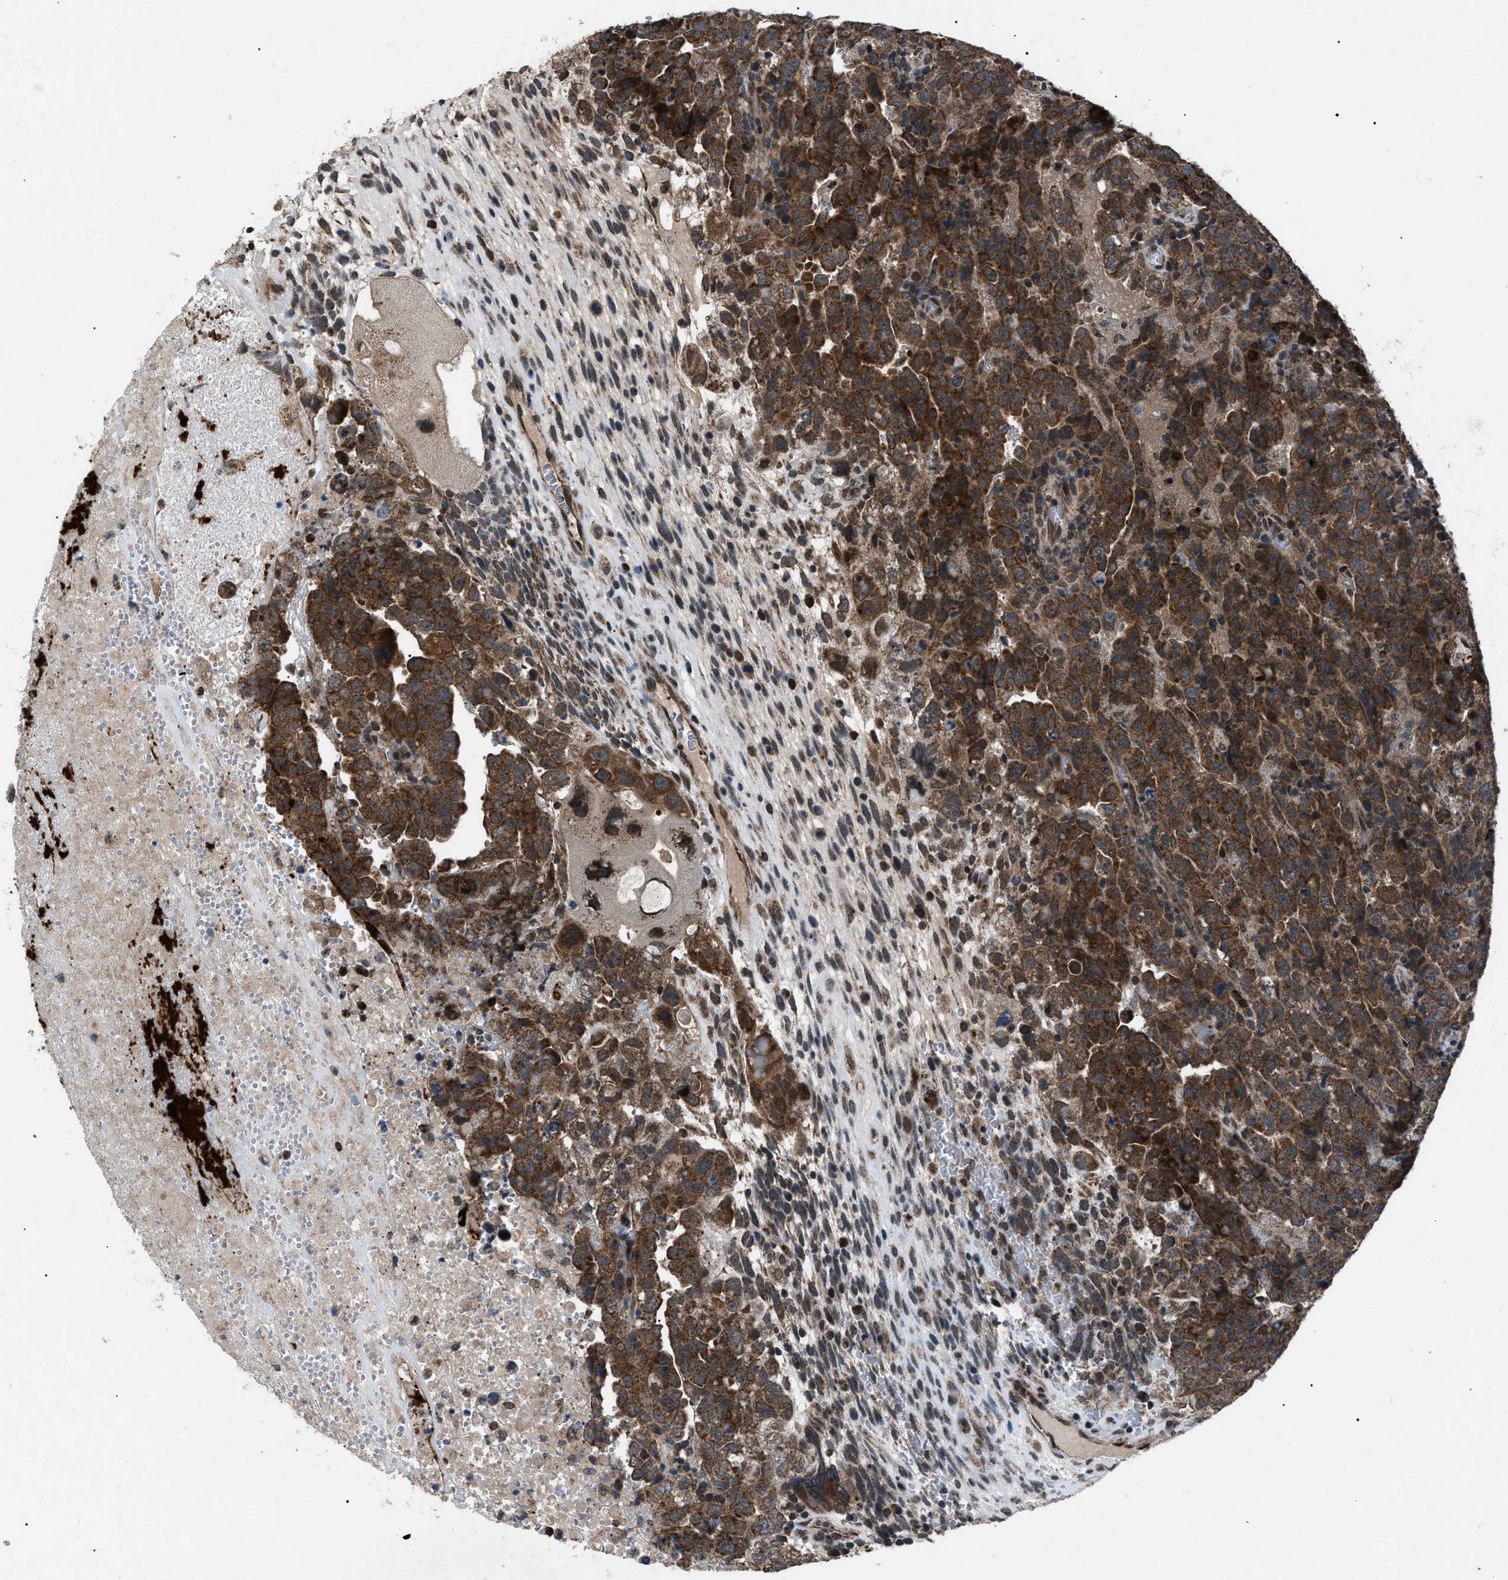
{"staining": {"intensity": "strong", "quantity": ">75%", "location": "cytoplasmic/membranous"}, "tissue": "testis cancer", "cell_type": "Tumor cells", "image_type": "cancer", "snomed": [{"axis": "morphology", "description": "Carcinoma, Embryonal, NOS"}, {"axis": "topography", "description": "Testis"}], "caption": "Immunohistochemical staining of human embryonal carcinoma (testis) reveals strong cytoplasmic/membranous protein staining in approximately >75% of tumor cells.", "gene": "ZFAND2A", "patient": {"sex": "male", "age": 28}}